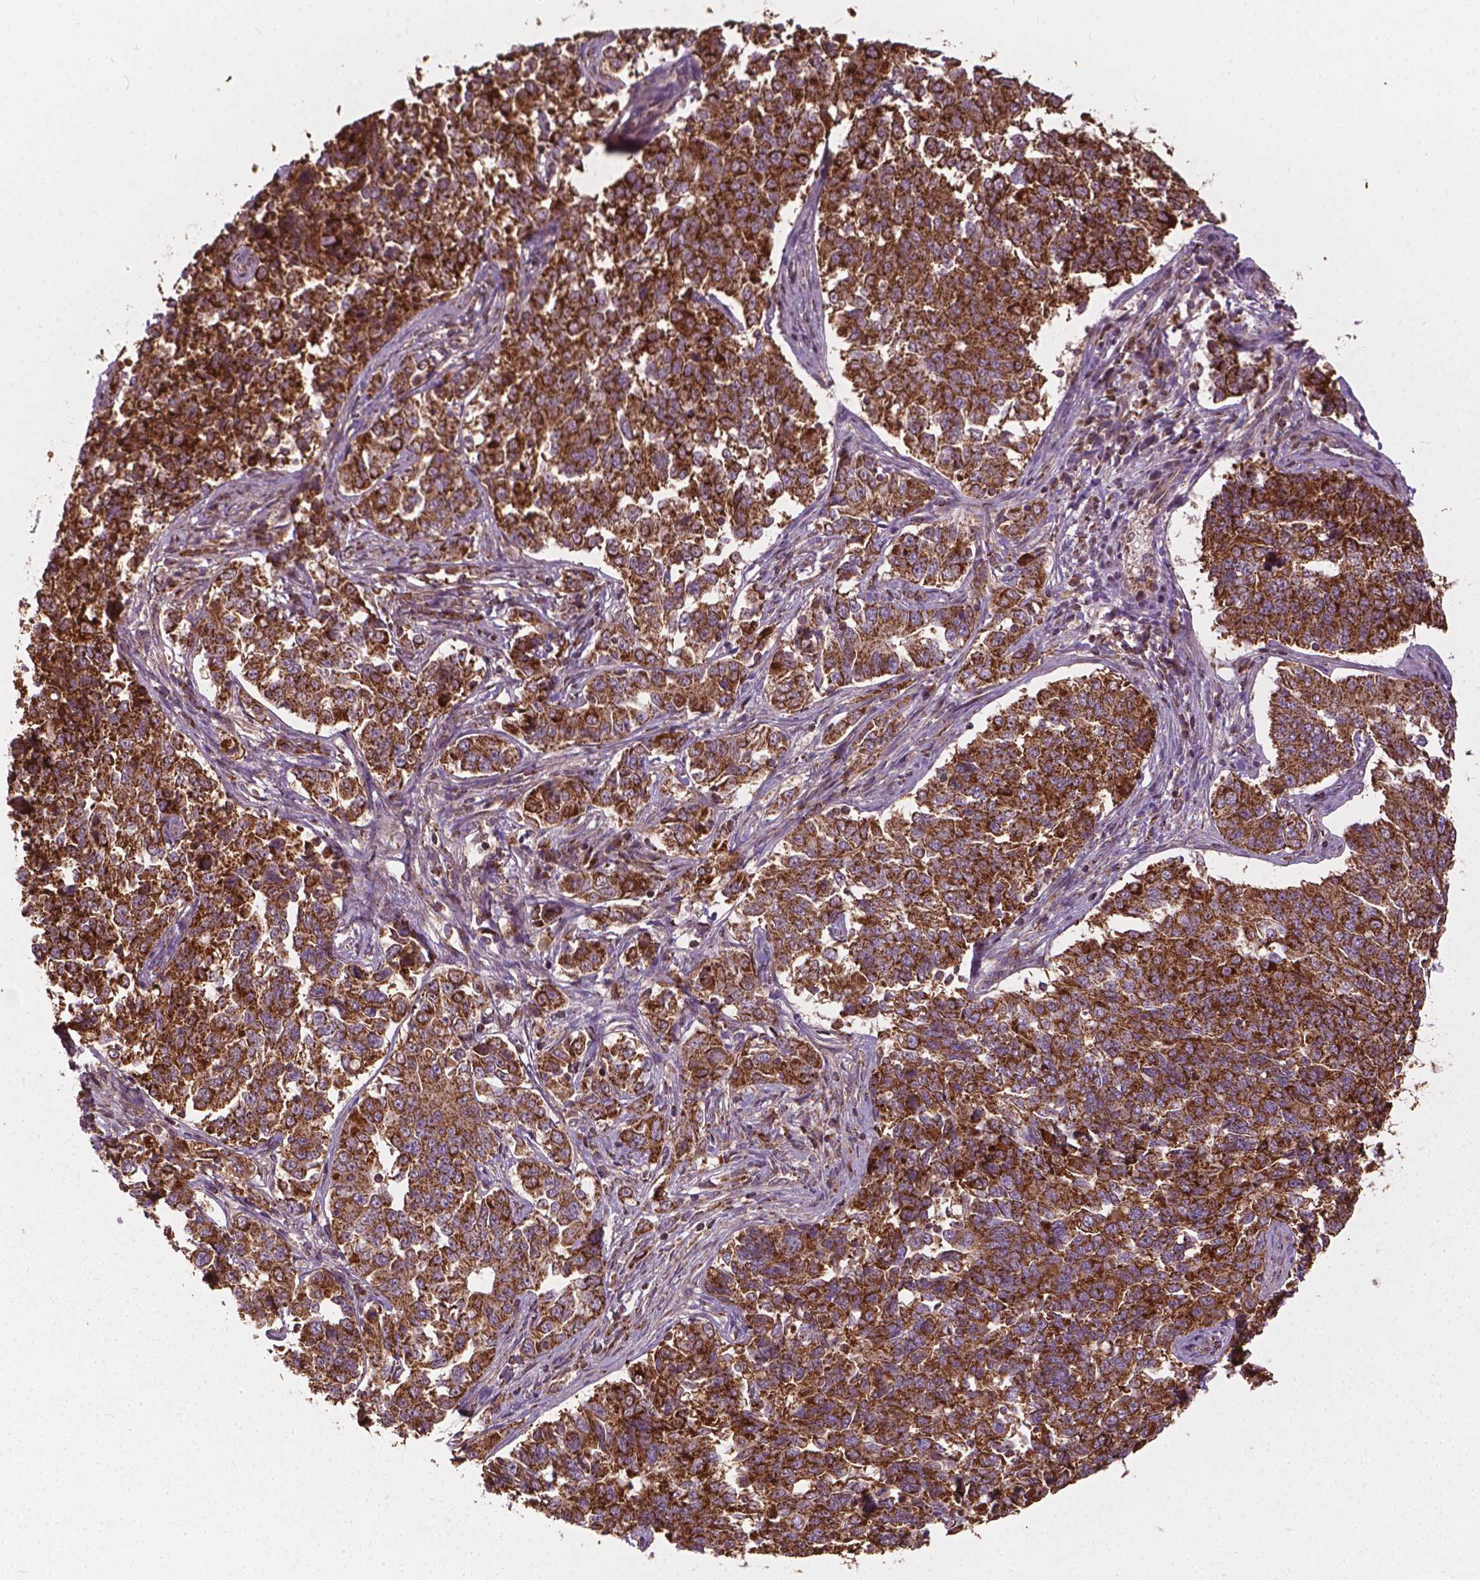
{"staining": {"intensity": "strong", "quantity": ">75%", "location": "cytoplasmic/membranous"}, "tissue": "endometrial cancer", "cell_type": "Tumor cells", "image_type": "cancer", "snomed": [{"axis": "morphology", "description": "Adenocarcinoma, NOS"}, {"axis": "topography", "description": "Endometrium"}], "caption": "Immunohistochemistry micrograph of human adenocarcinoma (endometrial) stained for a protein (brown), which displays high levels of strong cytoplasmic/membranous staining in about >75% of tumor cells.", "gene": "UBXN2A", "patient": {"sex": "female", "age": 43}}